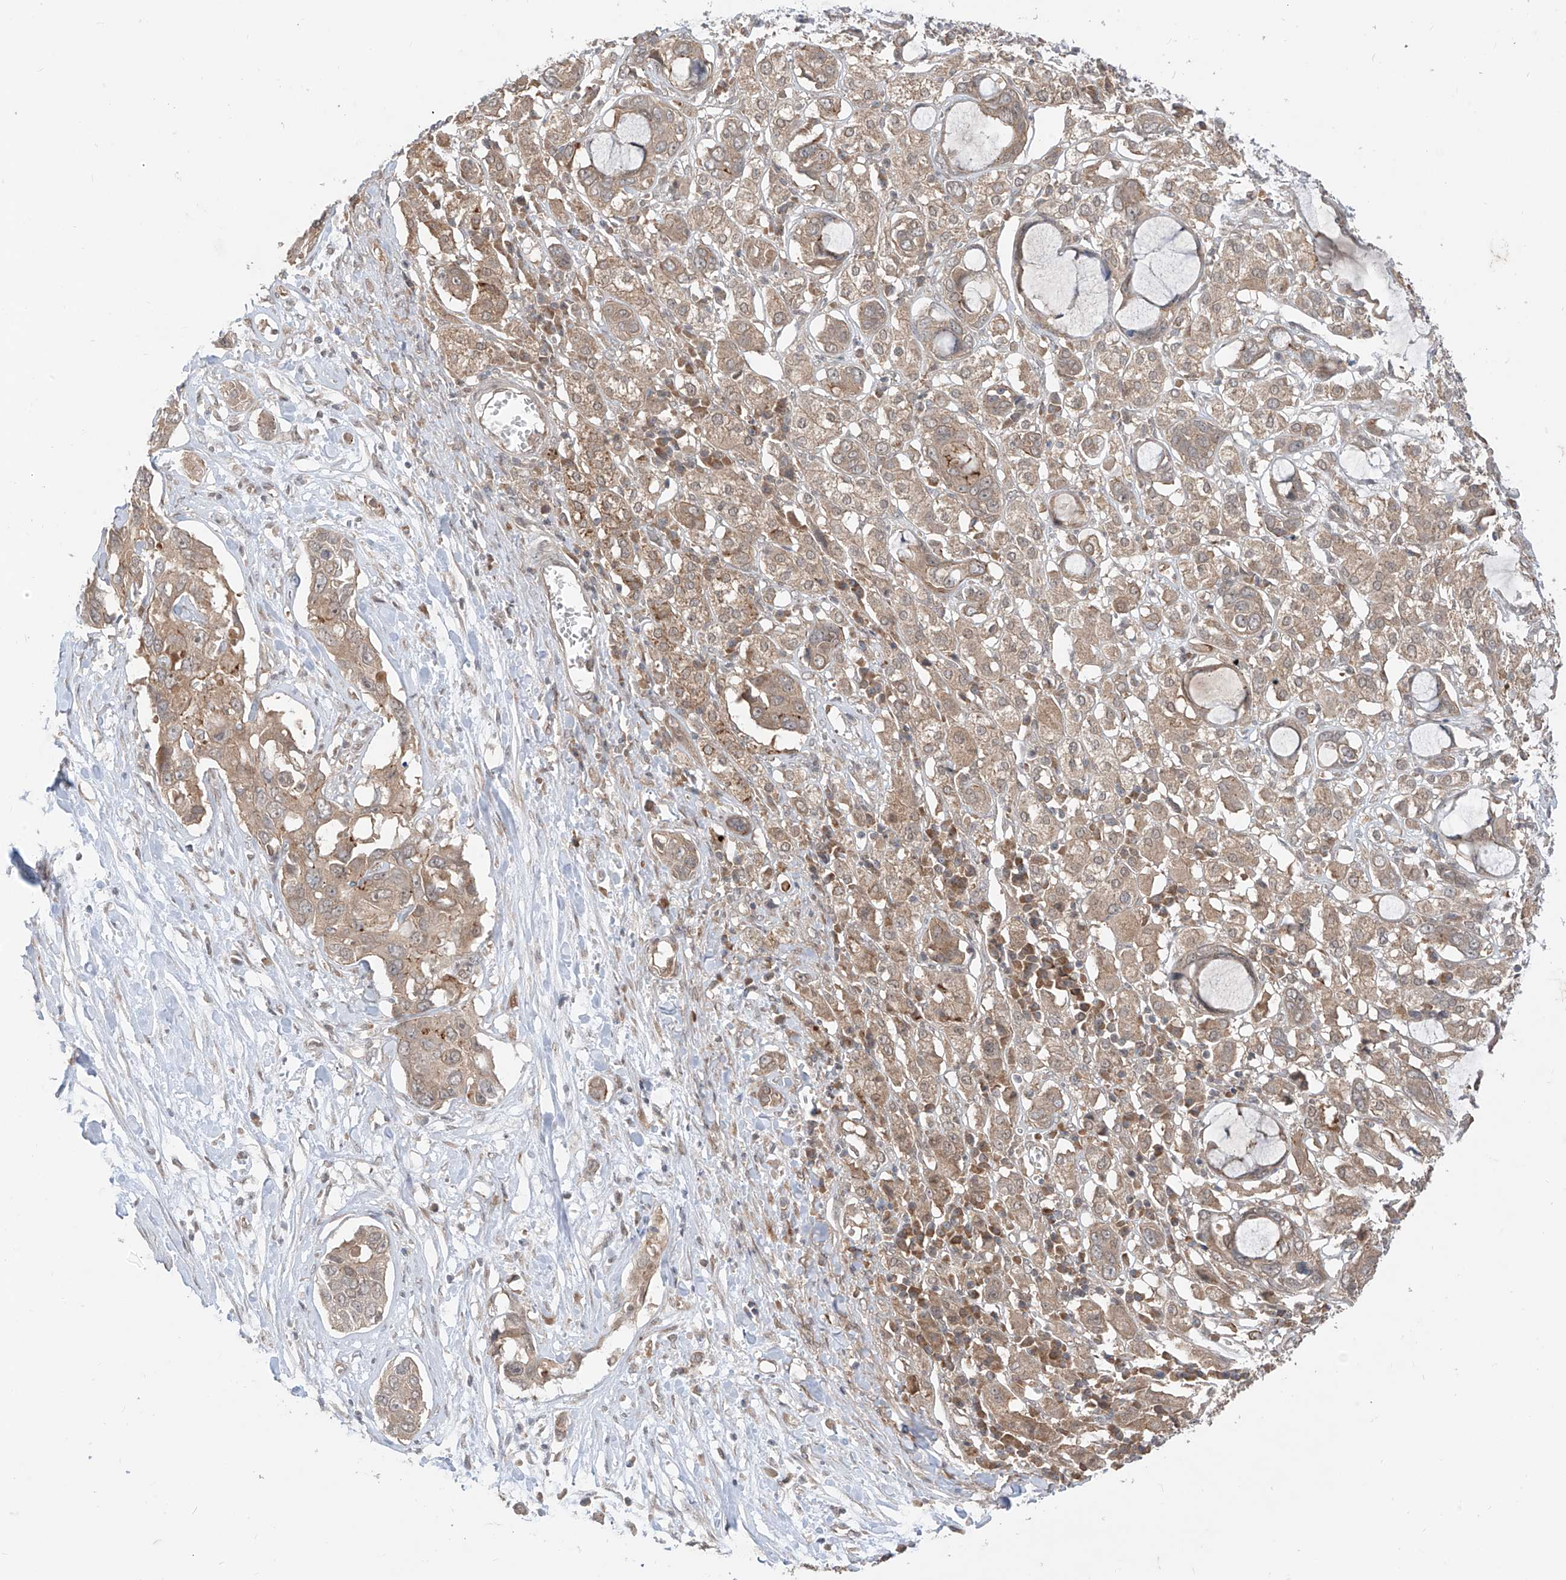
{"staining": {"intensity": "weak", "quantity": ">75%", "location": "cytoplasmic/membranous"}, "tissue": "pancreatic cancer", "cell_type": "Tumor cells", "image_type": "cancer", "snomed": [{"axis": "morphology", "description": "Adenocarcinoma, NOS"}, {"axis": "topography", "description": "Pancreas"}], "caption": "An immunohistochemistry histopathology image of tumor tissue is shown. Protein staining in brown shows weak cytoplasmic/membranous positivity in pancreatic cancer within tumor cells.", "gene": "MTUS2", "patient": {"sex": "female", "age": 60}}